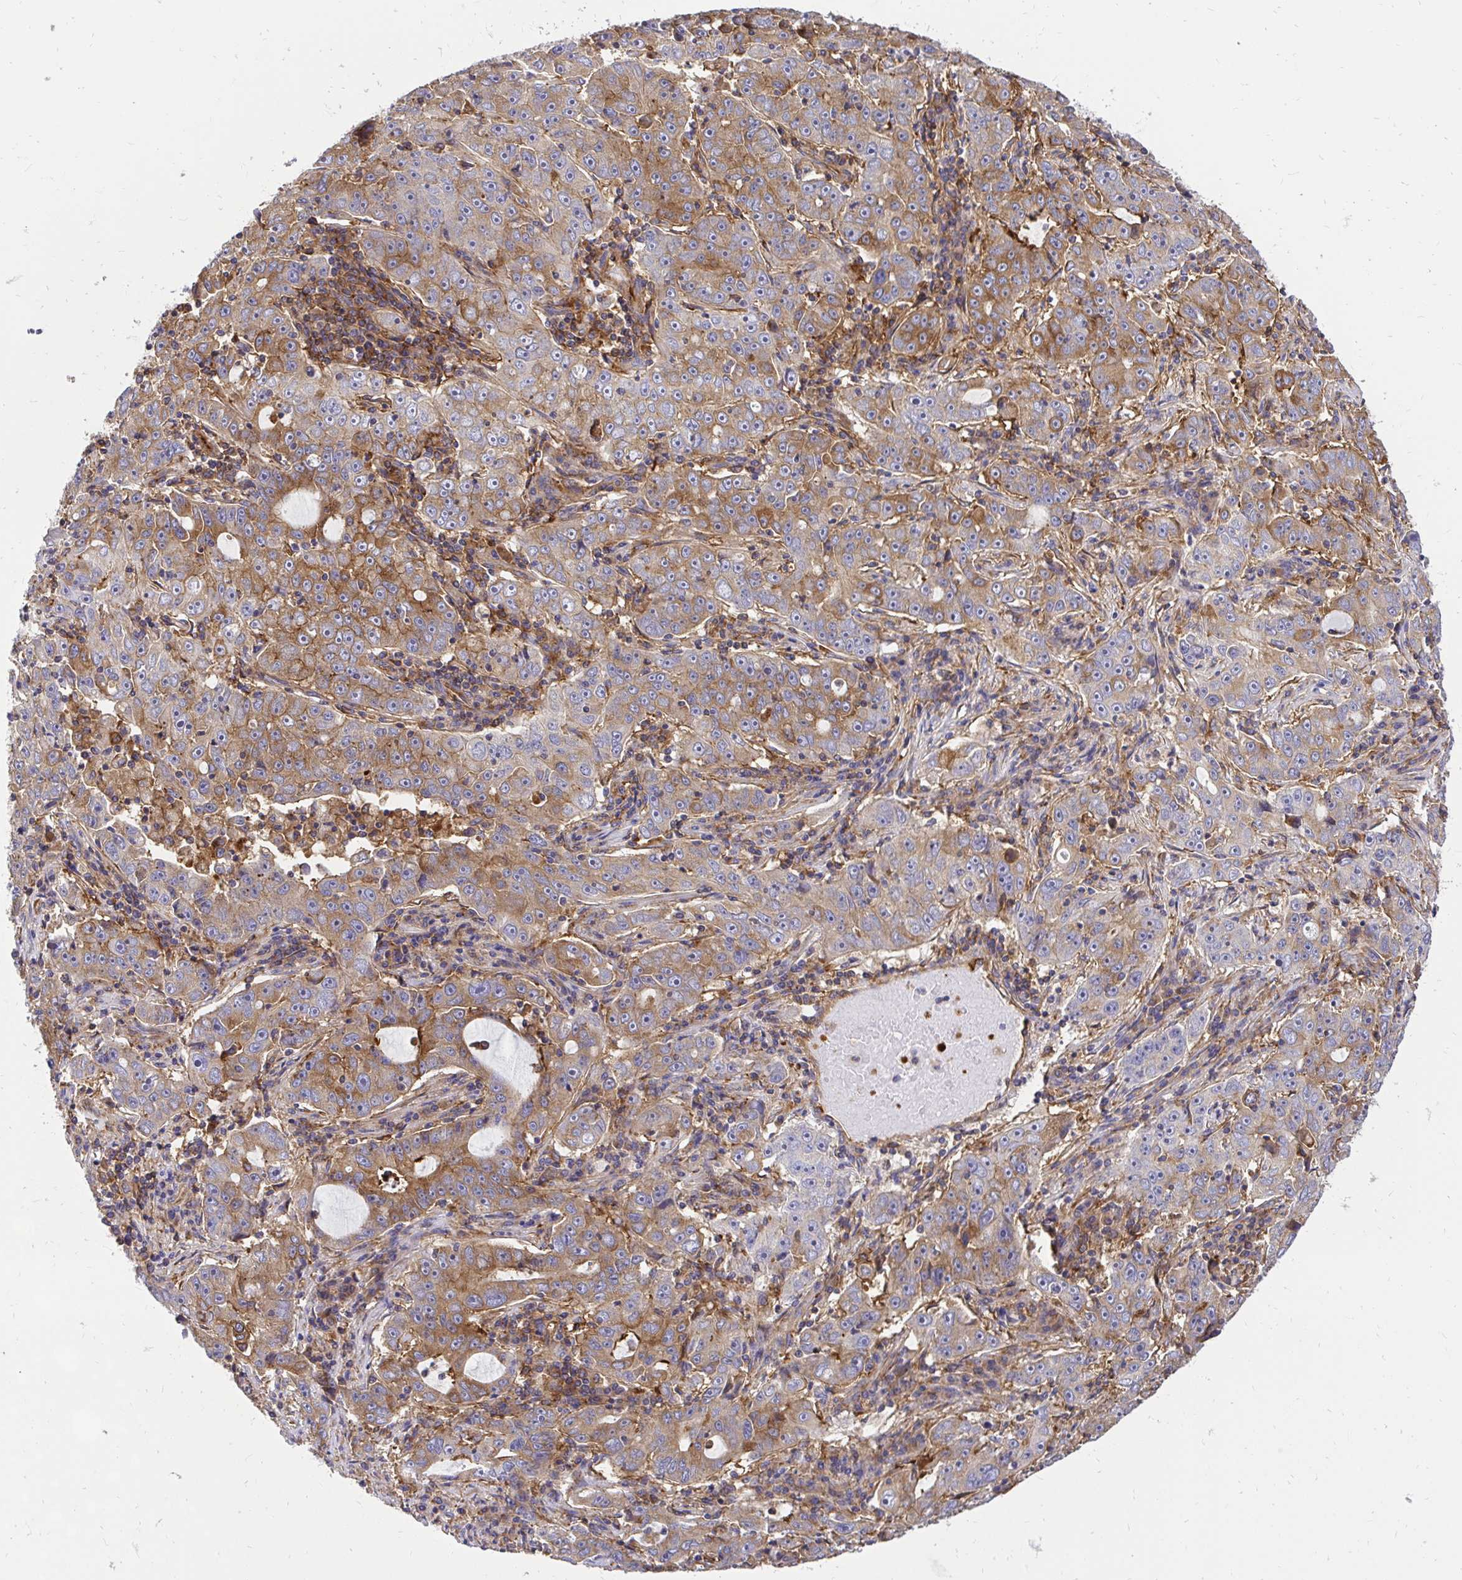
{"staining": {"intensity": "moderate", "quantity": "25%-75%", "location": "cytoplasmic/membranous"}, "tissue": "lung cancer", "cell_type": "Tumor cells", "image_type": "cancer", "snomed": [{"axis": "morphology", "description": "Normal morphology"}, {"axis": "morphology", "description": "Adenocarcinoma, NOS"}, {"axis": "topography", "description": "Lymph node"}, {"axis": "topography", "description": "Lung"}], "caption": "Adenocarcinoma (lung) was stained to show a protein in brown. There is medium levels of moderate cytoplasmic/membranous expression in approximately 25%-75% of tumor cells.", "gene": "ABCB10", "patient": {"sex": "female", "age": 57}}